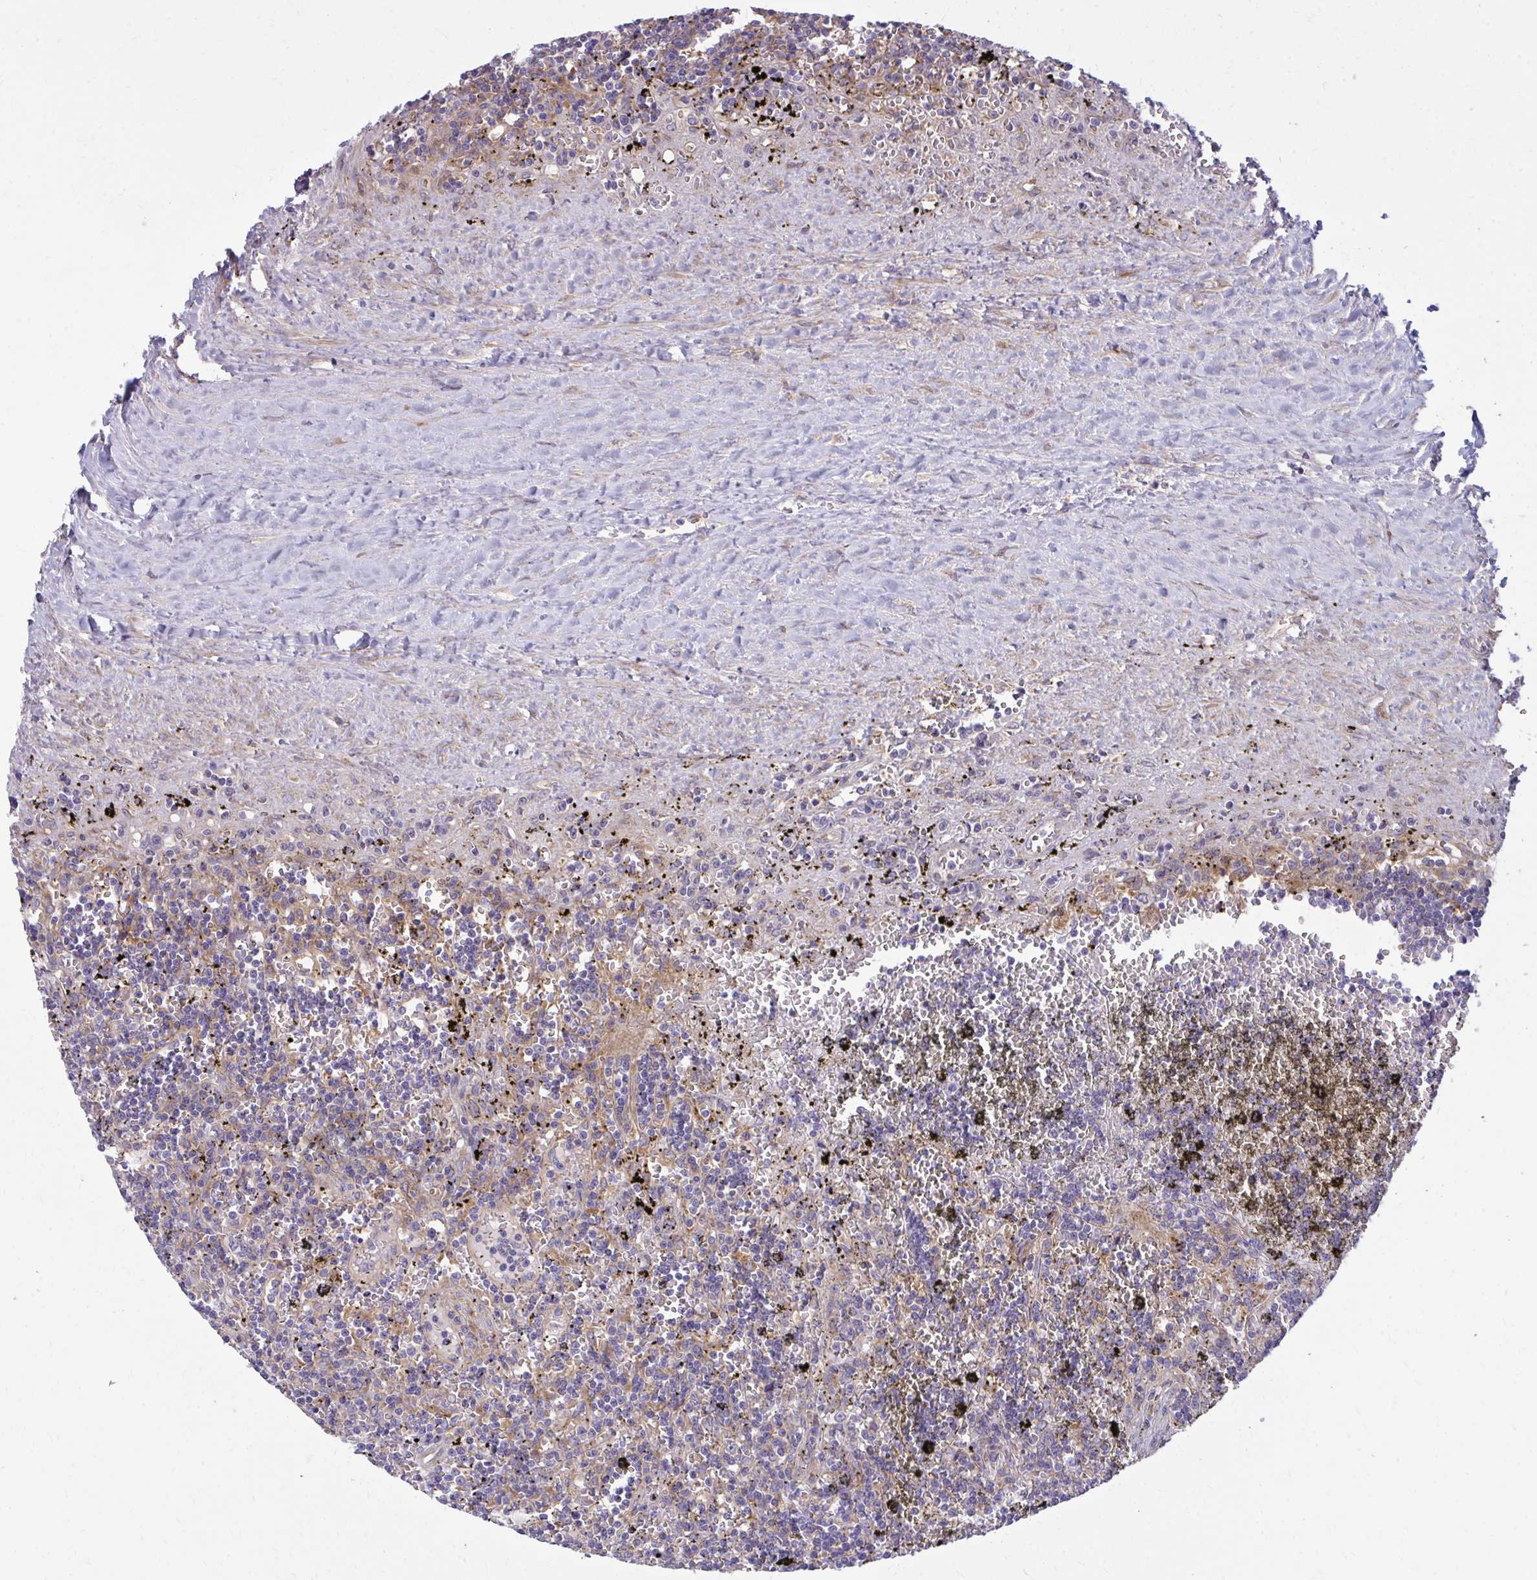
{"staining": {"intensity": "negative", "quantity": "none", "location": "none"}, "tissue": "lymphoma", "cell_type": "Tumor cells", "image_type": "cancer", "snomed": [{"axis": "morphology", "description": "Malignant lymphoma, non-Hodgkin's type, Low grade"}, {"axis": "topography", "description": "Spleen"}], "caption": "Immunohistochemistry of malignant lymphoma, non-Hodgkin's type (low-grade) displays no staining in tumor cells. (DAB (3,3'-diaminobenzidine) immunohistochemistry, high magnification).", "gene": "CEMP1", "patient": {"sex": "male", "age": 60}}